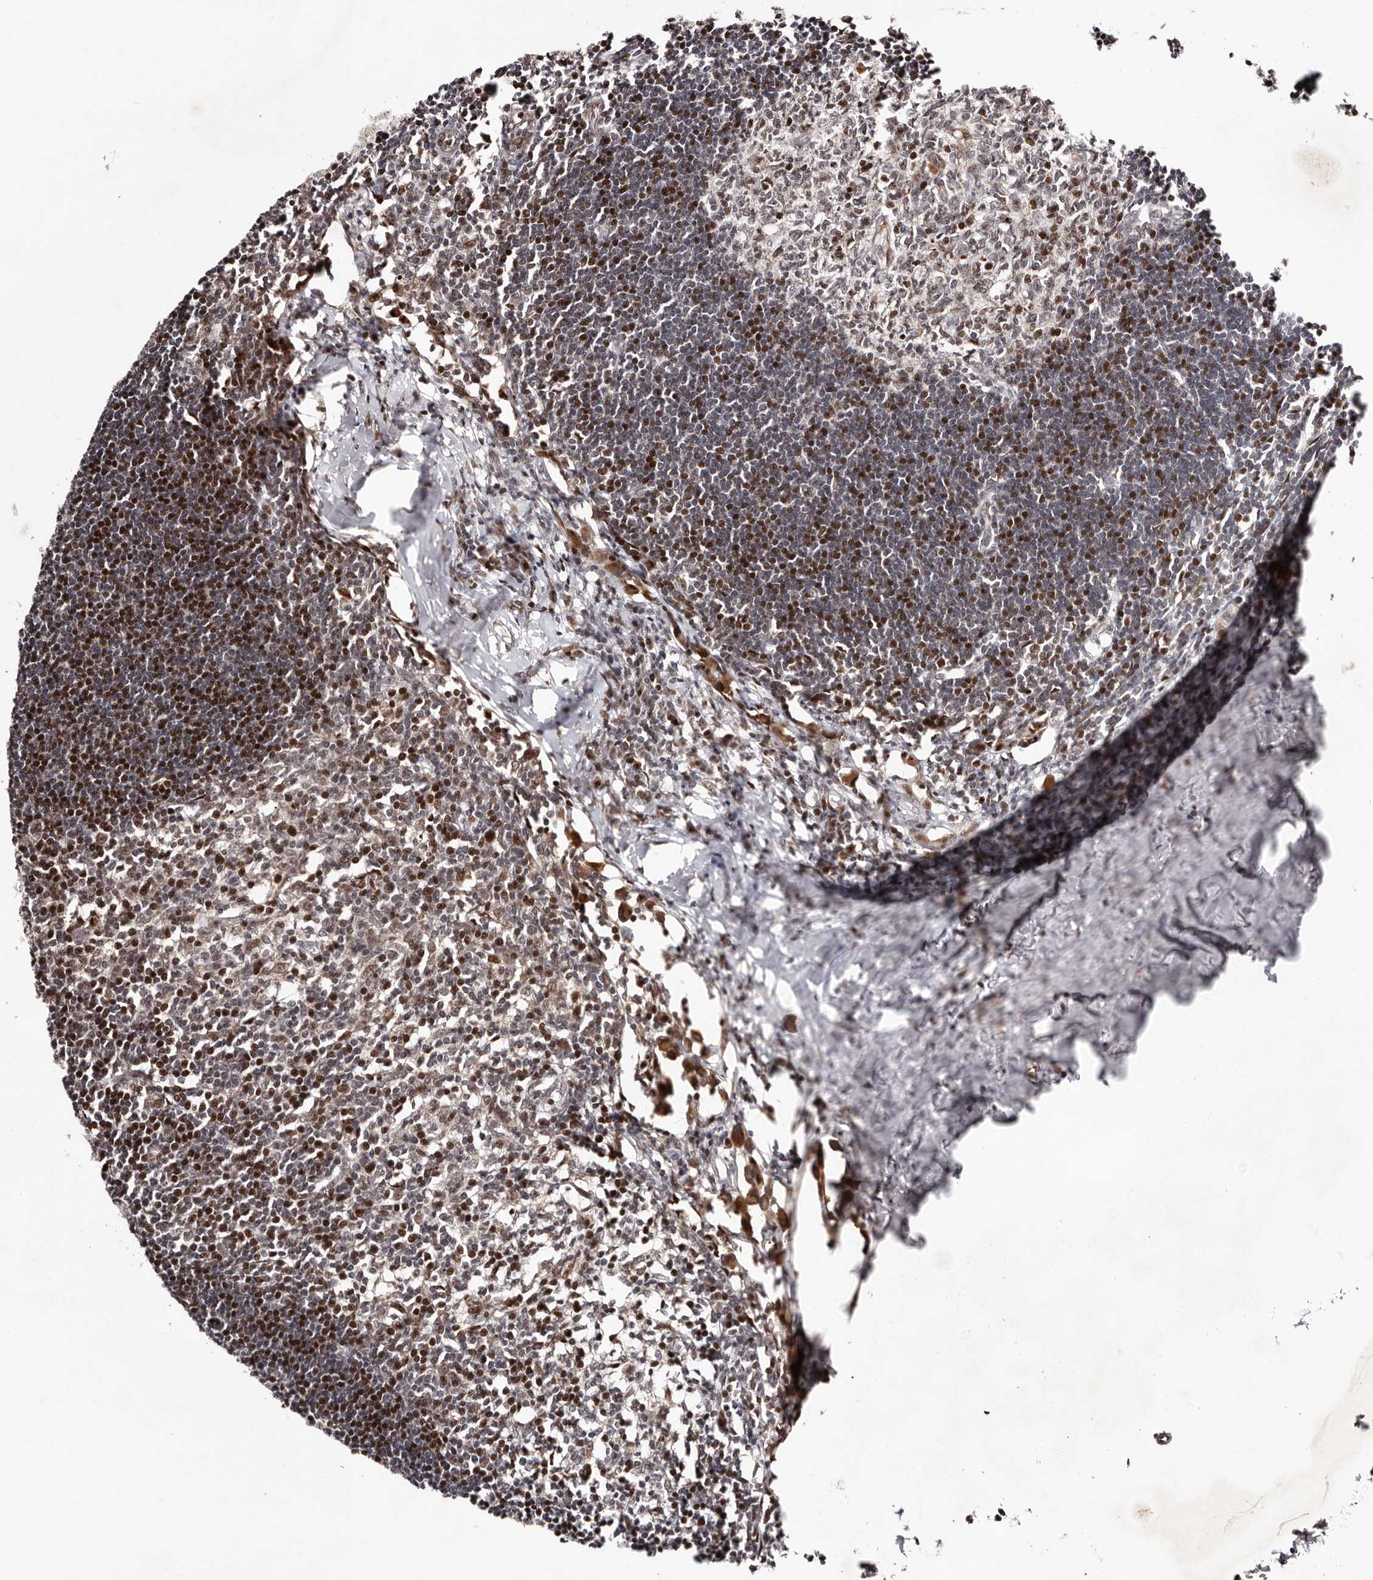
{"staining": {"intensity": "strong", "quantity": "<25%", "location": "nuclear"}, "tissue": "lymph node", "cell_type": "Germinal center cells", "image_type": "normal", "snomed": [{"axis": "morphology", "description": "Normal tissue, NOS"}, {"axis": "morphology", "description": "Malignant melanoma, Metastatic site"}, {"axis": "topography", "description": "Lymph node"}], "caption": "Immunohistochemical staining of normal human lymph node reveals <25% levels of strong nuclear protein staining in about <25% of germinal center cells. (brown staining indicates protein expression, while blue staining denotes nuclei).", "gene": "HIVEP3", "patient": {"sex": "male", "age": 41}}